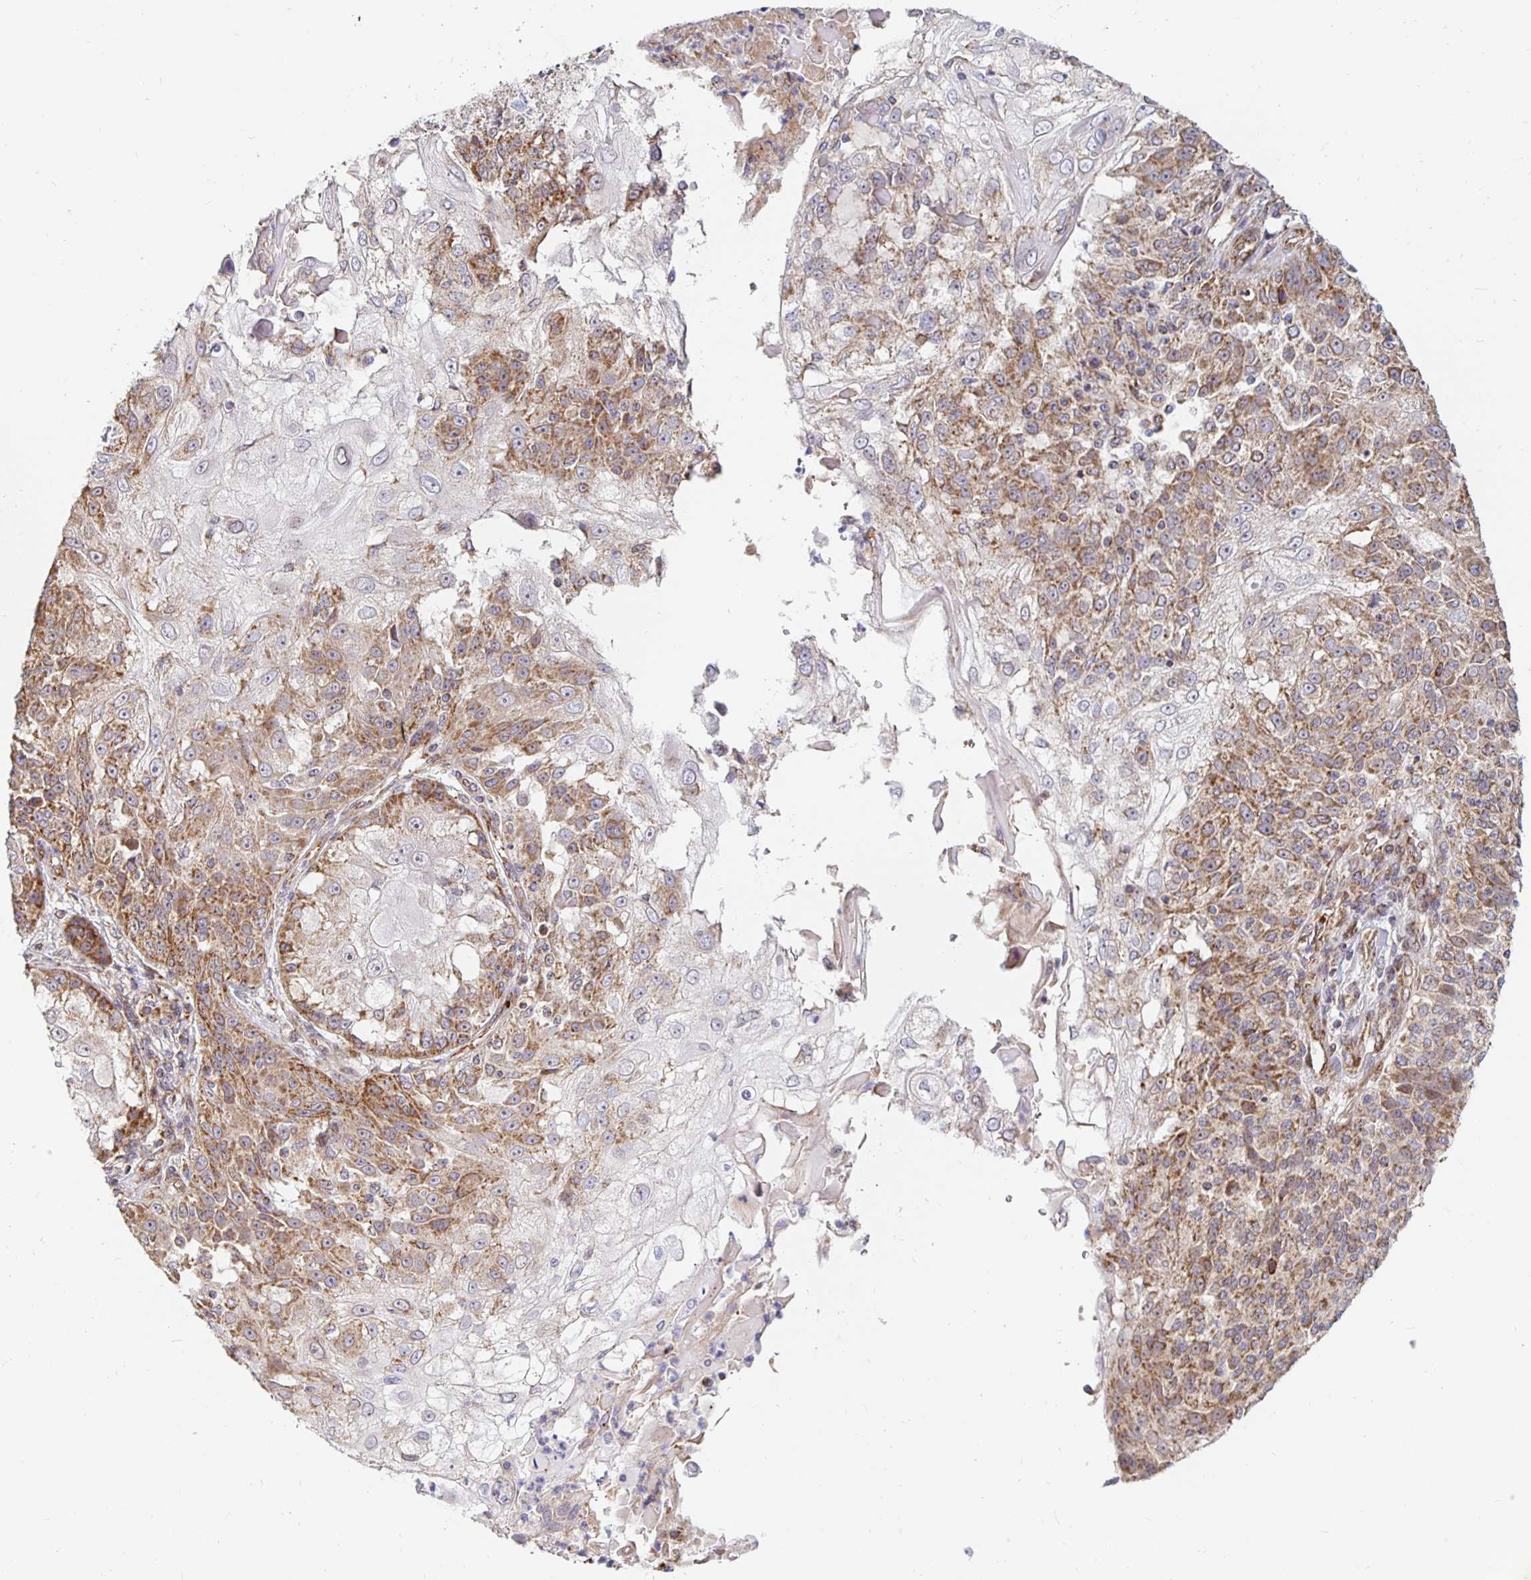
{"staining": {"intensity": "moderate", "quantity": ">75%", "location": "cytoplasmic/membranous"}, "tissue": "skin cancer", "cell_type": "Tumor cells", "image_type": "cancer", "snomed": [{"axis": "morphology", "description": "Normal tissue, NOS"}, {"axis": "morphology", "description": "Squamous cell carcinoma, NOS"}, {"axis": "topography", "description": "Skin"}], "caption": "This is an image of IHC staining of skin cancer, which shows moderate expression in the cytoplasmic/membranous of tumor cells.", "gene": "MRPL28", "patient": {"sex": "female", "age": 83}}